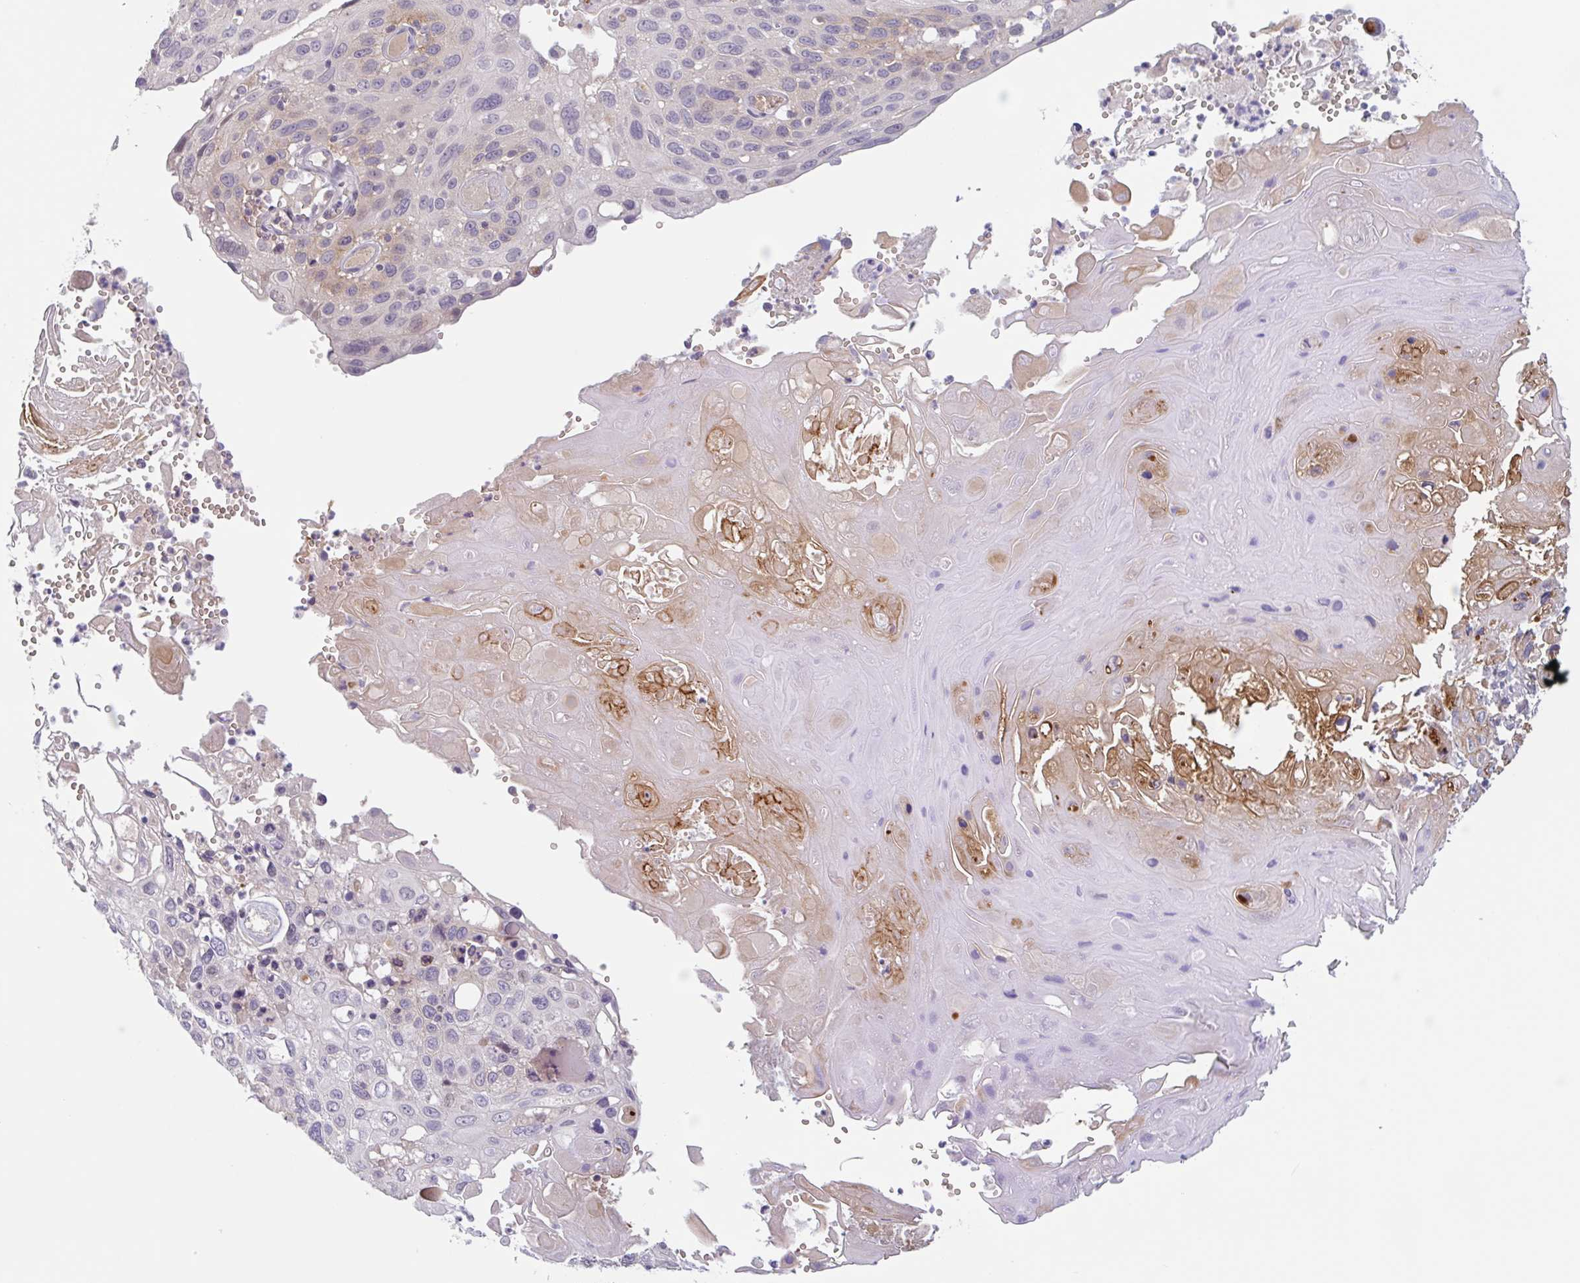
{"staining": {"intensity": "moderate", "quantity": "<25%", "location": "cytoplasmic/membranous"}, "tissue": "cervical cancer", "cell_type": "Tumor cells", "image_type": "cancer", "snomed": [{"axis": "morphology", "description": "Squamous cell carcinoma, NOS"}, {"axis": "topography", "description": "Cervix"}], "caption": "DAB immunohistochemical staining of cervical cancer reveals moderate cytoplasmic/membranous protein positivity in about <25% of tumor cells.", "gene": "RHAG", "patient": {"sex": "female", "age": 70}}